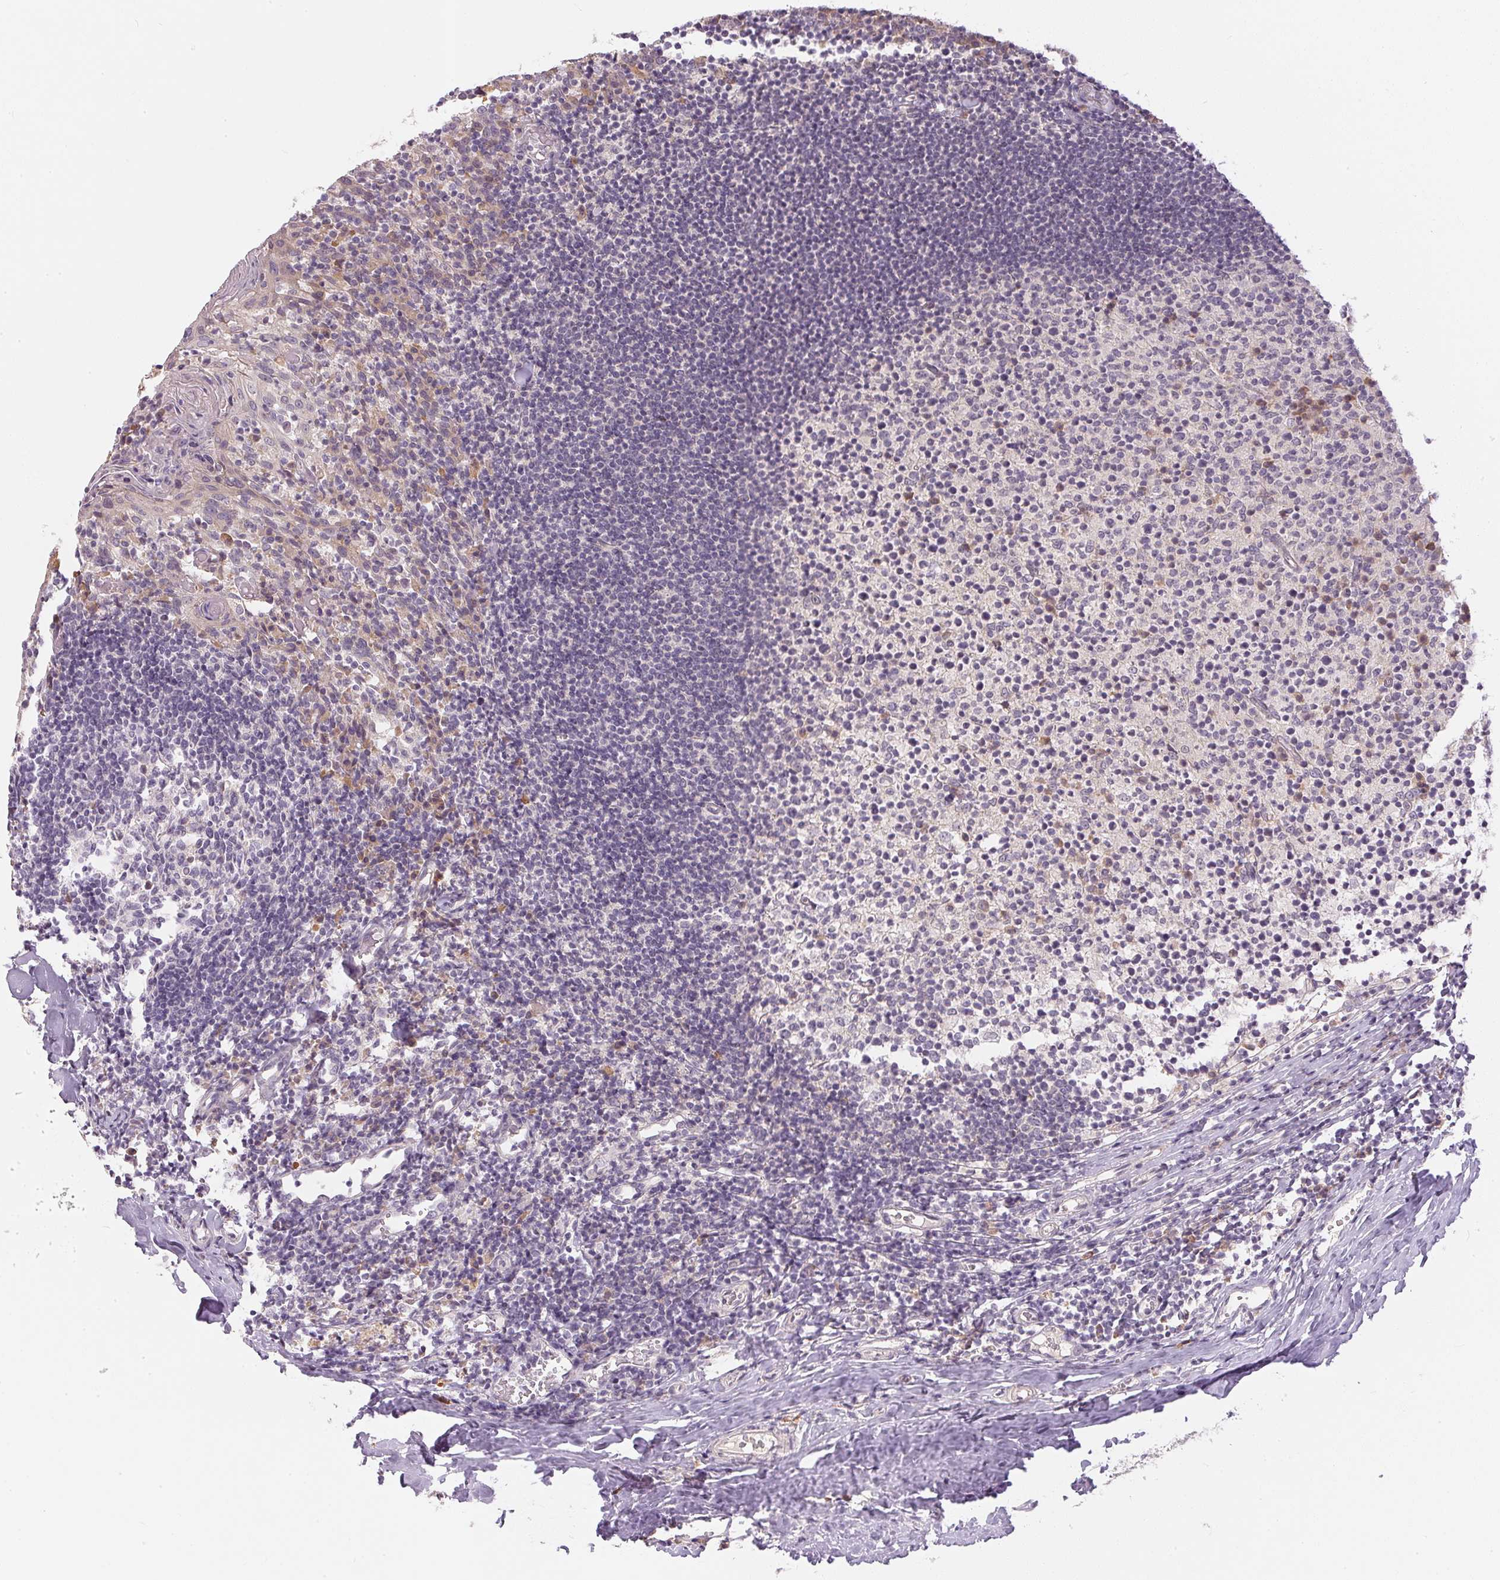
{"staining": {"intensity": "negative", "quantity": "none", "location": "none"}, "tissue": "tonsil", "cell_type": "Germinal center cells", "image_type": "normal", "snomed": [{"axis": "morphology", "description": "Normal tissue, NOS"}, {"axis": "topography", "description": "Tonsil"}], "caption": "Immunohistochemistry photomicrograph of normal tonsil: human tonsil stained with DAB (3,3'-diaminobenzidine) demonstrates no significant protein positivity in germinal center cells. (Stains: DAB IHC with hematoxylin counter stain, Microscopy: brightfield microscopy at high magnification).", "gene": "TTC23L", "patient": {"sex": "female", "age": 10}}